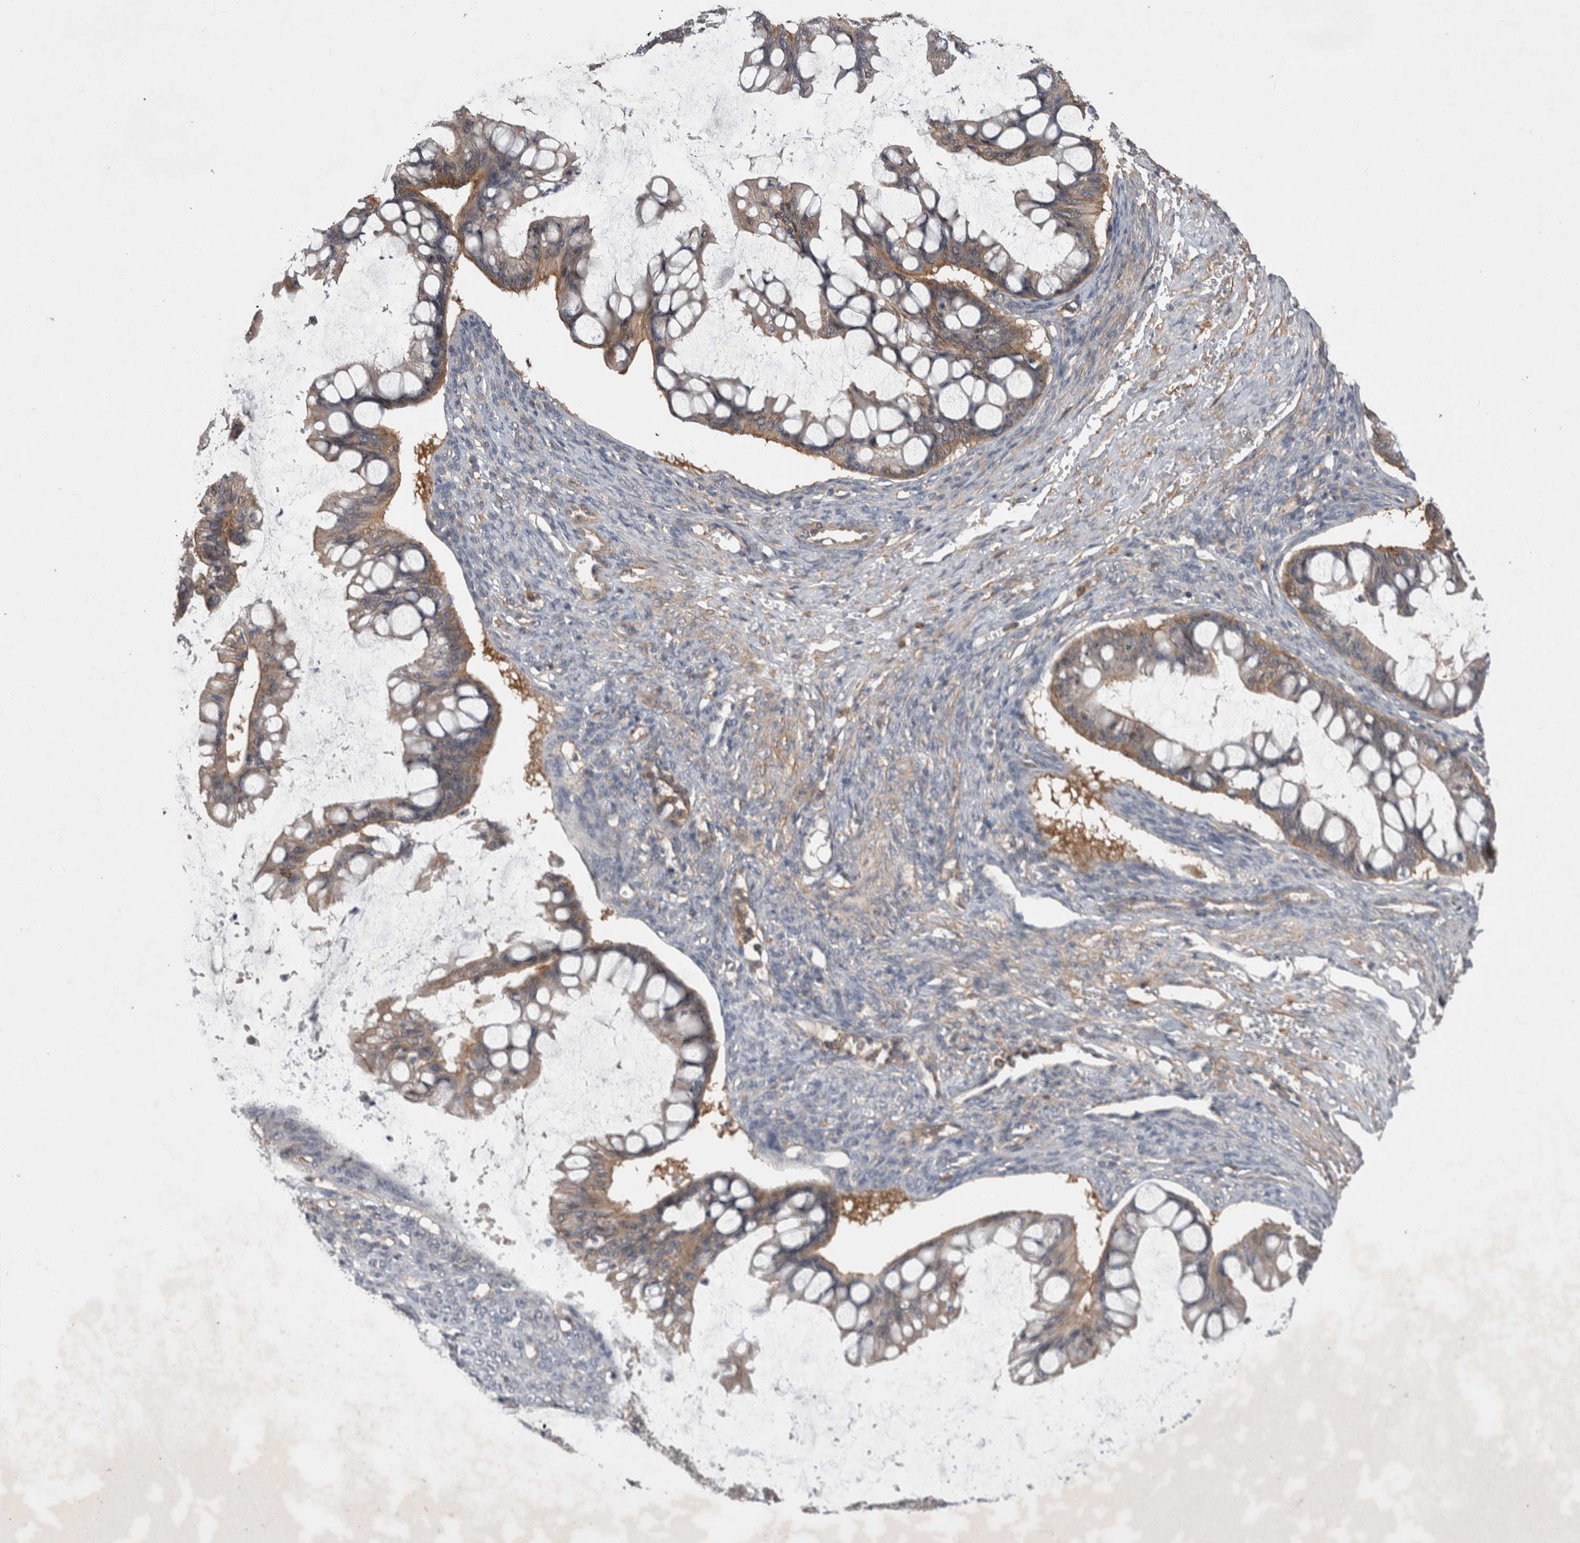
{"staining": {"intensity": "weak", "quantity": "25%-75%", "location": "cytoplasmic/membranous"}, "tissue": "ovarian cancer", "cell_type": "Tumor cells", "image_type": "cancer", "snomed": [{"axis": "morphology", "description": "Cystadenocarcinoma, mucinous, NOS"}, {"axis": "topography", "description": "Ovary"}], "caption": "Weak cytoplasmic/membranous staining is present in about 25%-75% of tumor cells in mucinous cystadenocarcinoma (ovarian).", "gene": "SPATA48", "patient": {"sex": "female", "age": 73}}